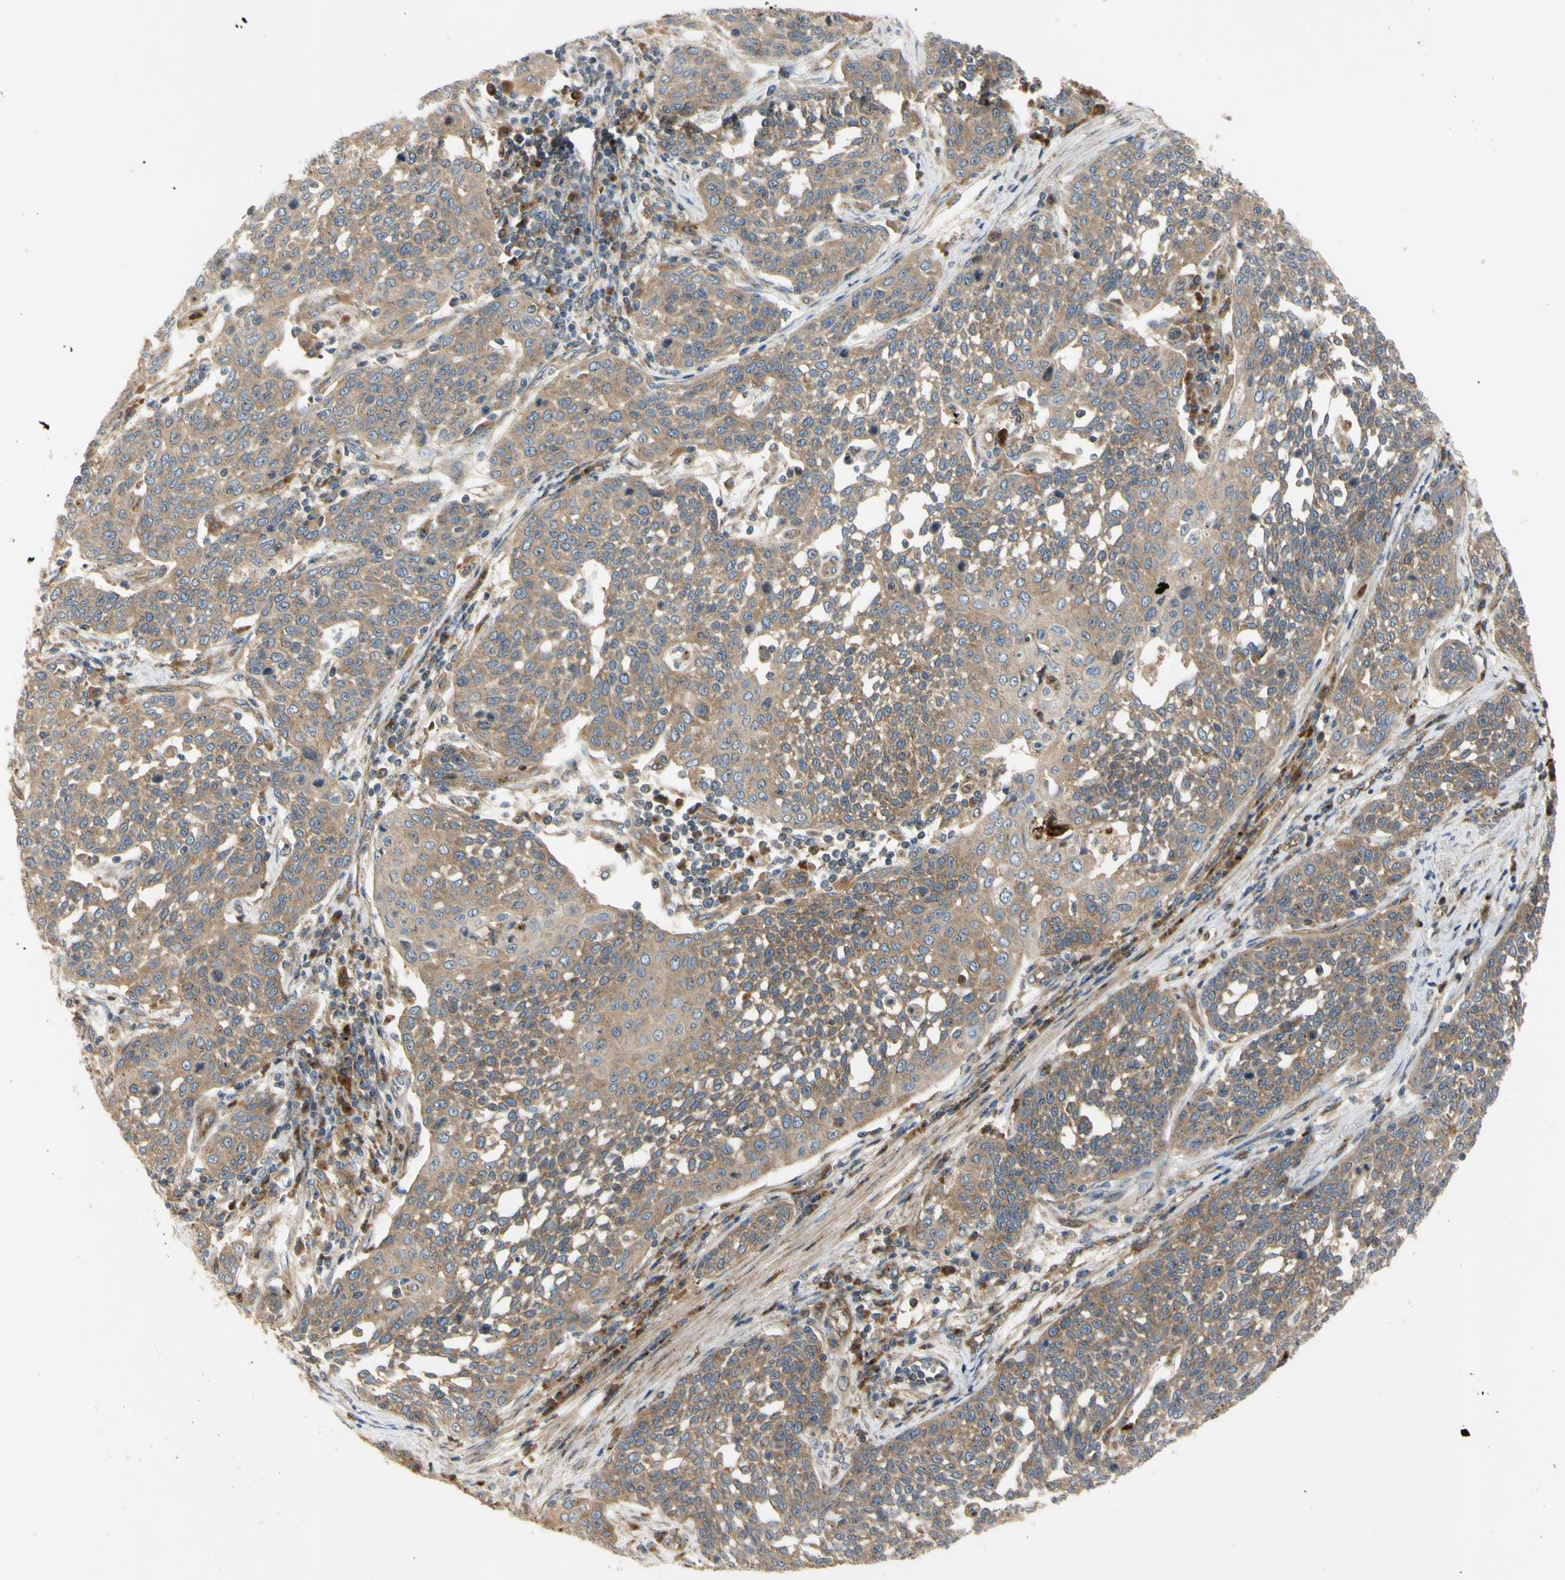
{"staining": {"intensity": "weak", "quantity": ">75%", "location": "cytoplasmic/membranous"}, "tissue": "cervical cancer", "cell_type": "Tumor cells", "image_type": "cancer", "snomed": [{"axis": "morphology", "description": "Squamous cell carcinoma, NOS"}, {"axis": "topography", "description": "Cervix"}], "caption": "Cervical cancer was stained to show a protein in brown. There is low levels of weak cytoplasmic/membranous staining in about >75% of tumor cells. The protein is stained brown, and the nuclei are stained in blue (DAB IHC with brightfield microscopy, high magnification).", "gene": "TUBG2", "patient": {"sex": "female", "age": 34}}